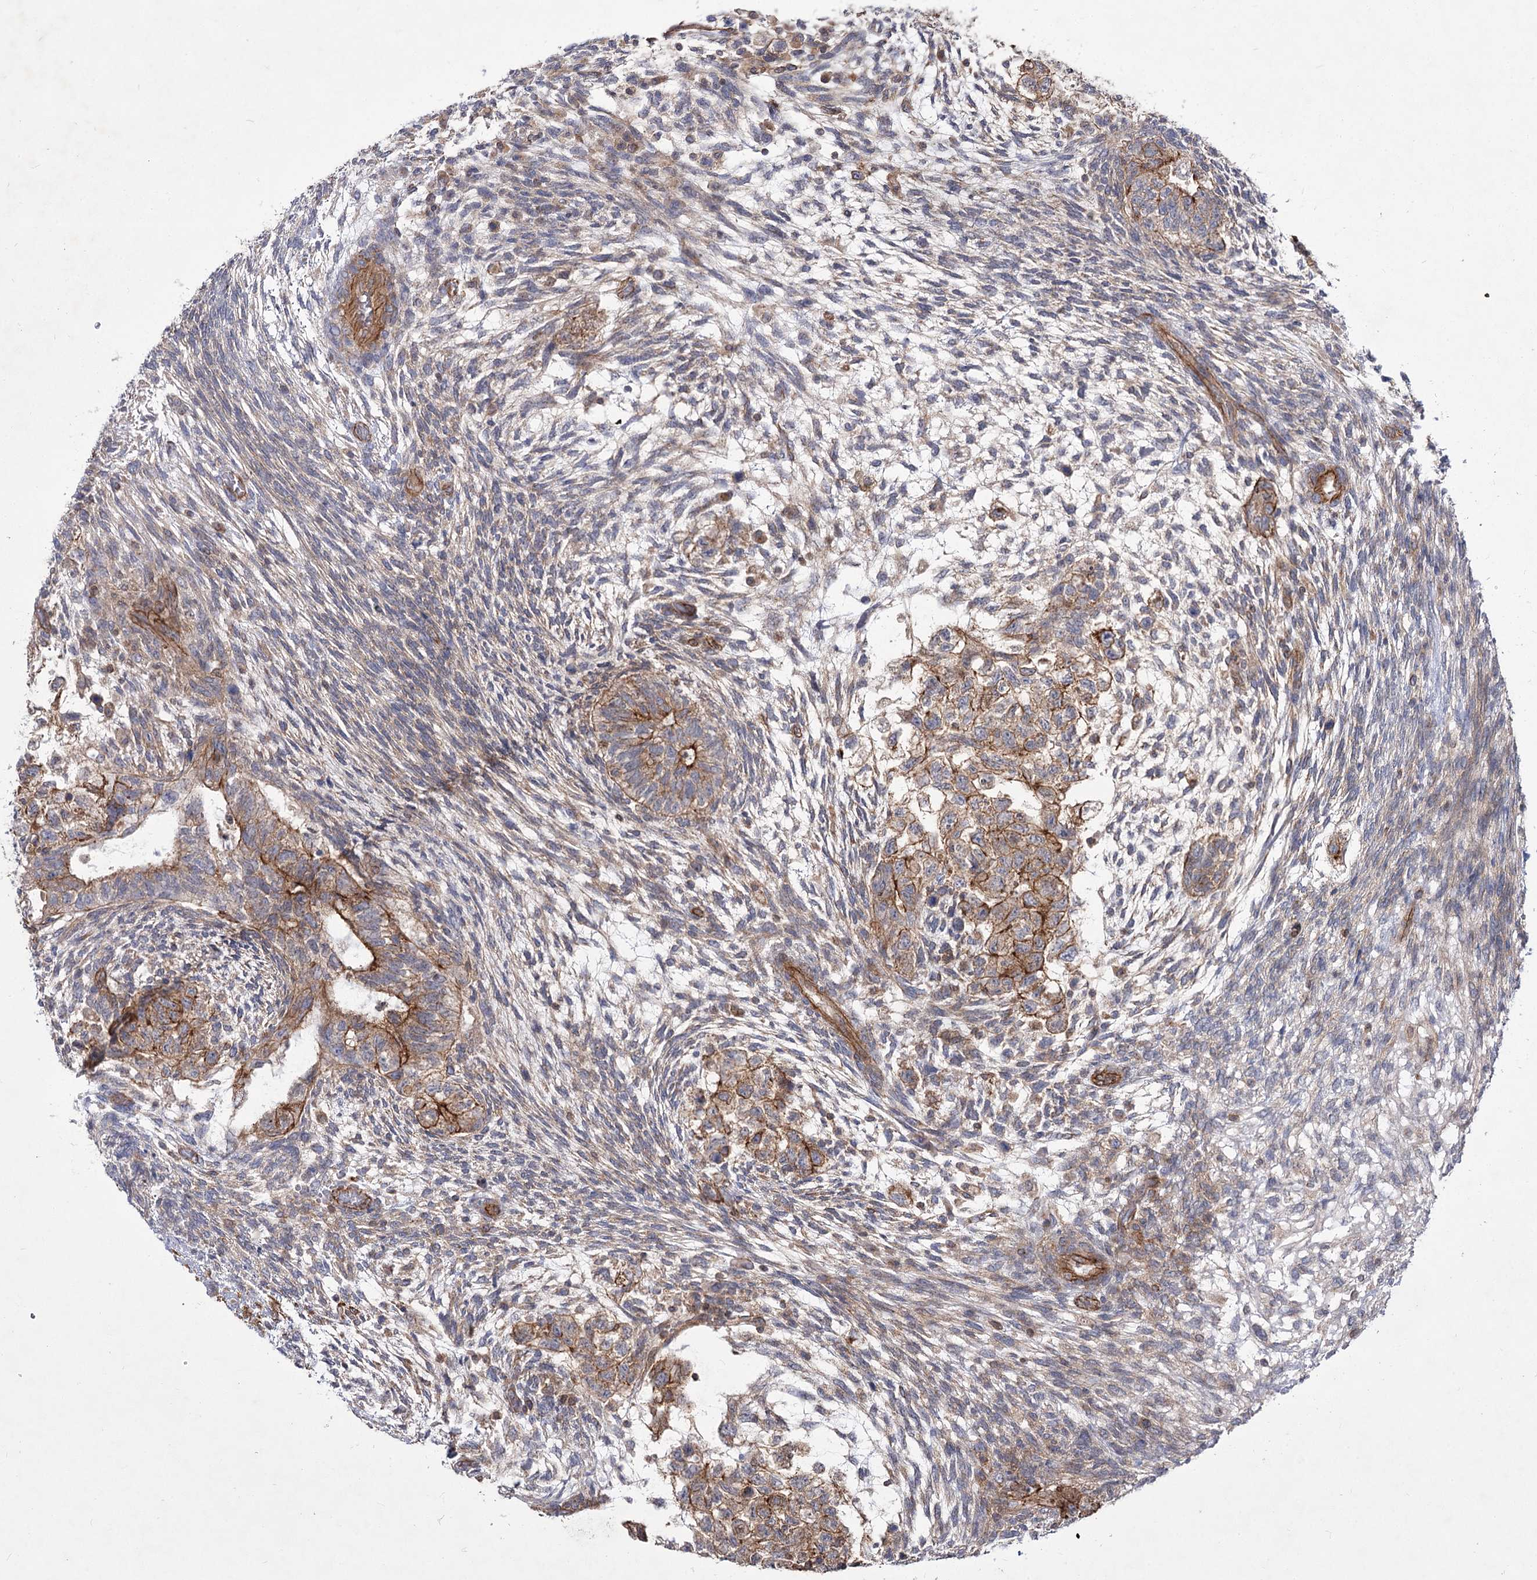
{"staining": {"intensity": "moderate", "quantity": ">75%", "location": "cytoplasmic/membranous"}, "tissue": "testis cancer", "cell_type": "Tumor cells", "image_type": "cancer", "snomed": [{"axis": "morphology", "description": "Normal tissue, NOS"}, {"axis": "morphology", "description": "Carcinoma, Embryonal, NOS"}, {"axis": "topography", "description": "Testis"}], "caption": "This image exhibits testis cancer (embryonal carcinoma) stained with IHC to label a protein in brown. The cytoplasmic/membranous of tumor cells show moderate positivity for the protein. Nuclei are counter-stained blue.", "gene": "SH3BP5L", "patient": {"sex": "male", "age": 36}}